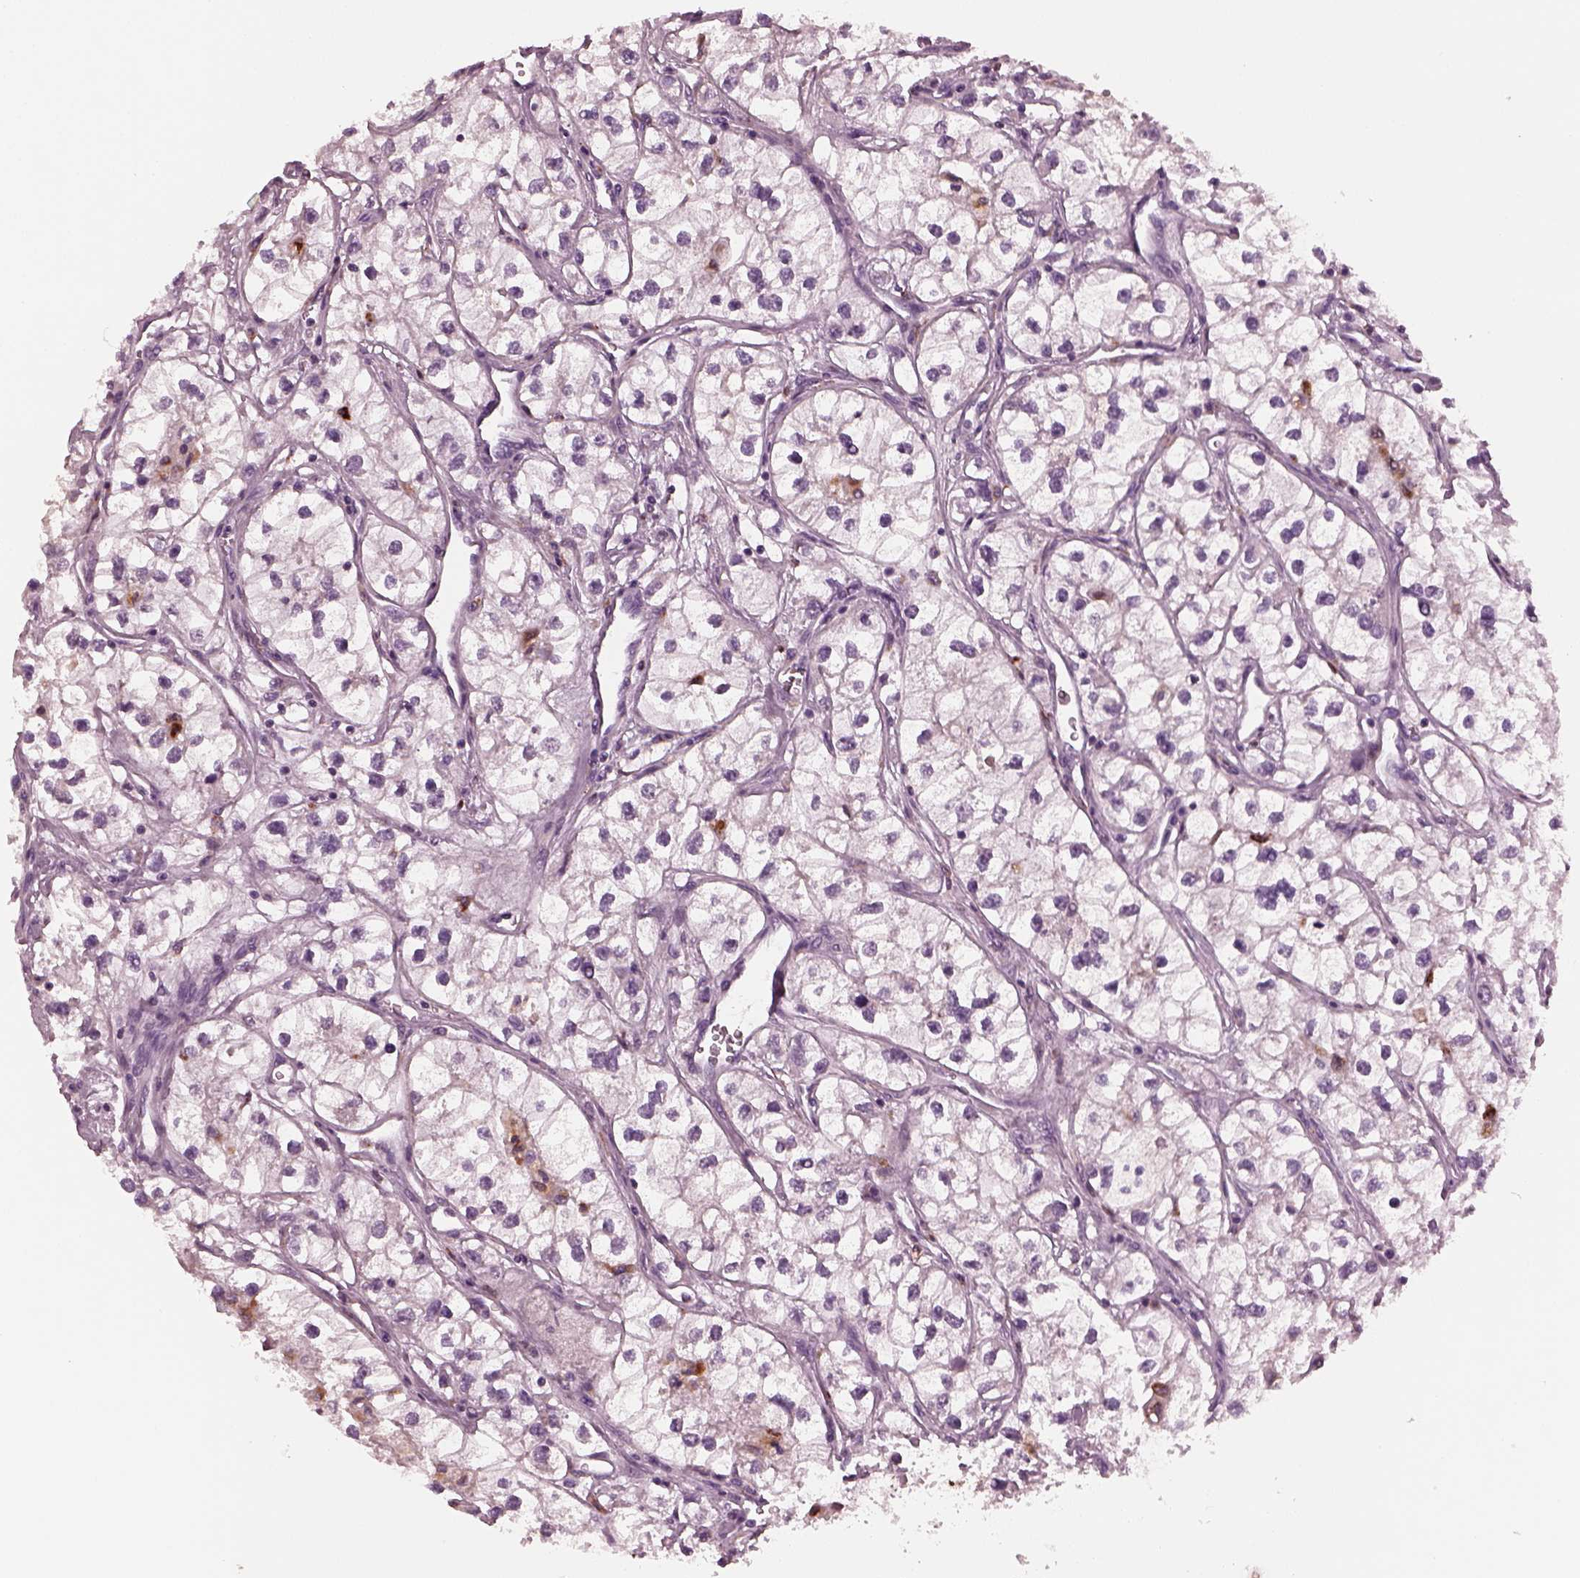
{"staining": {"intensity": "negative", "quantity": "none", "location": "none"}, "tissue": "renal cancer", "cell_type": "Tumor cells", "image_type": "cancer", "snomed": [{"axis": "morphology", "description": "Adenocarcinoma, NOS"}, {"axis": "topography", "description": "Kidney"}], "caption": "Human renal adenocarcinoma stained for a protein using IHC shows no staining in tumor cells.", "gene": "SLAMF8", "patient": {"sex": "male", "age": 59}}